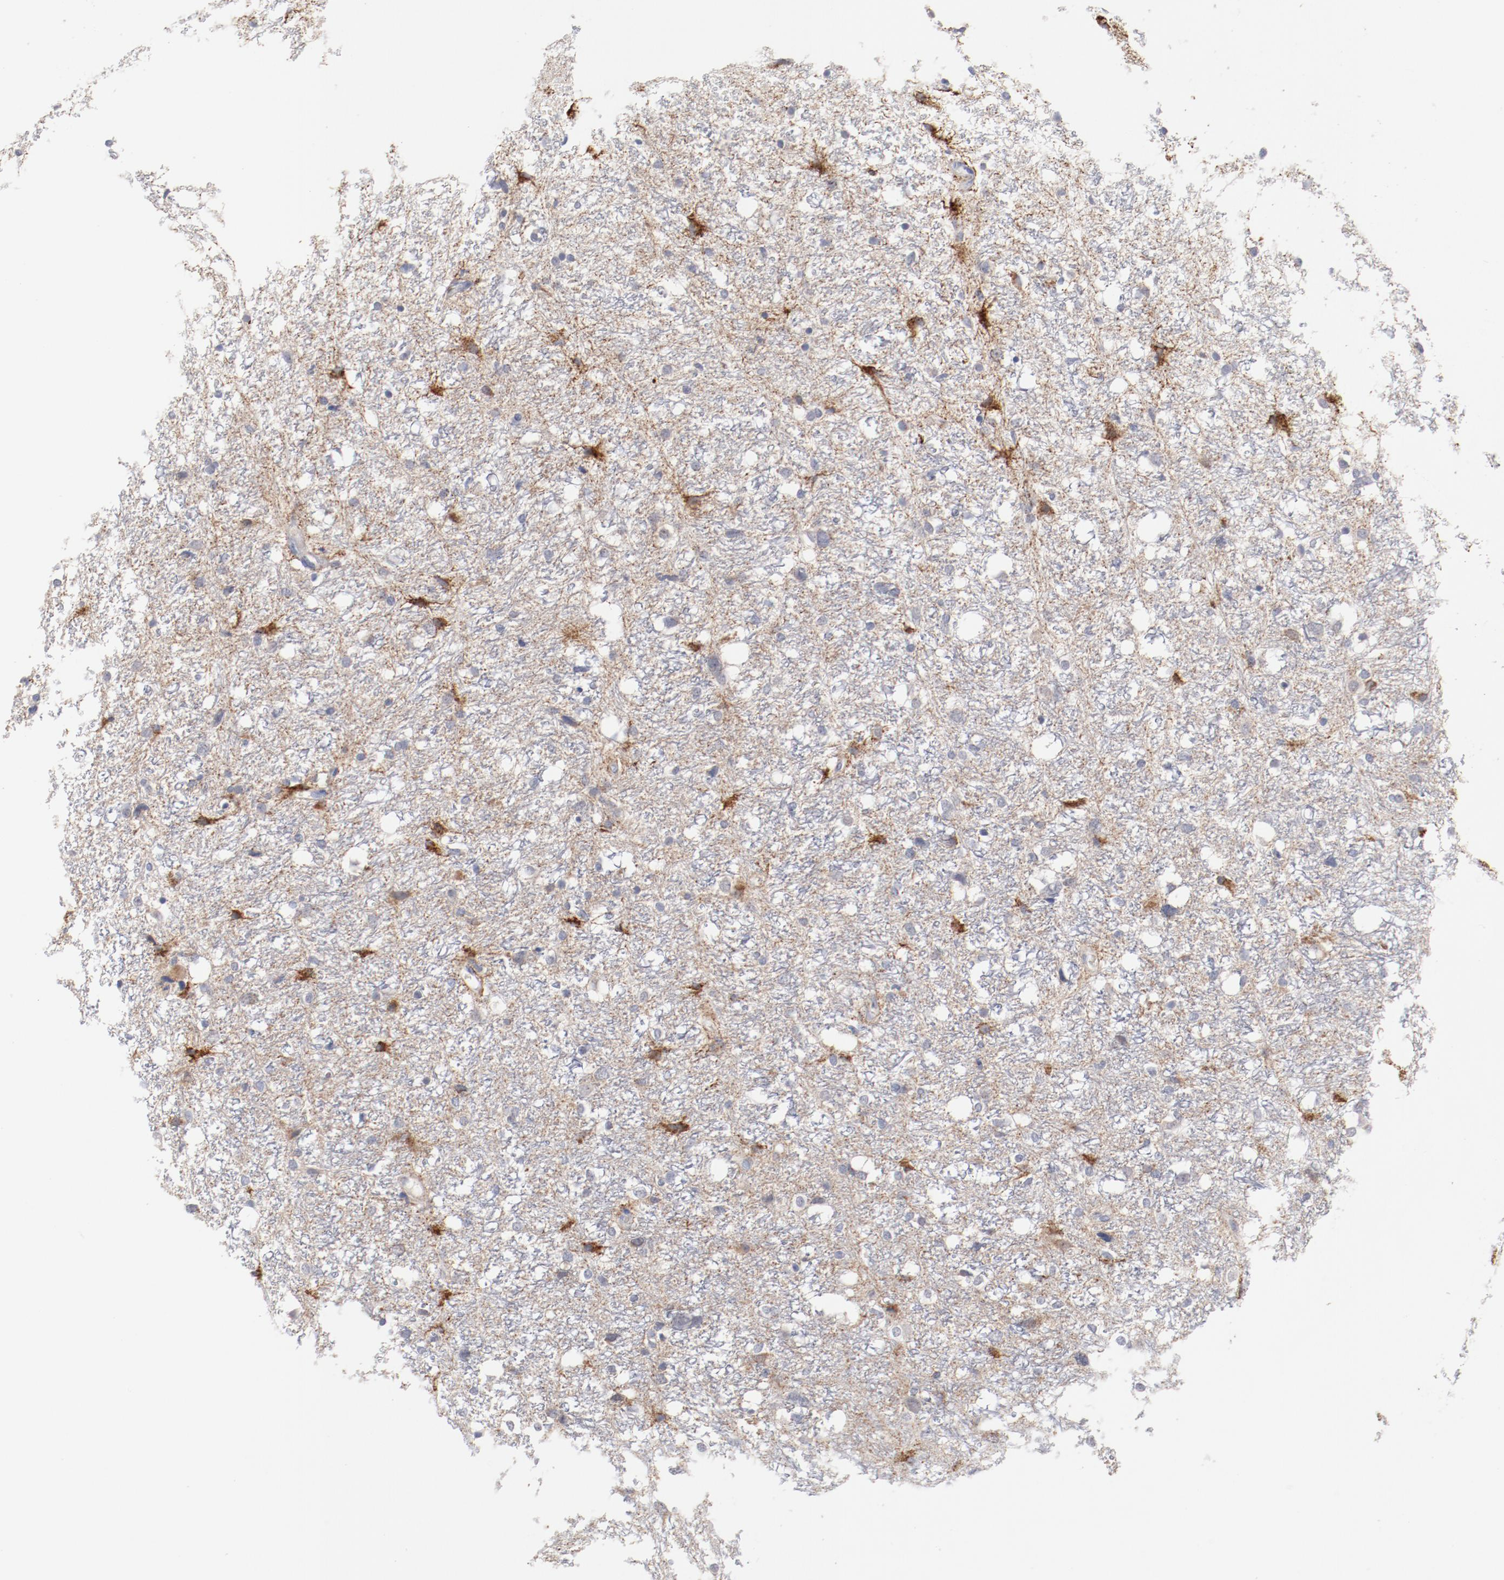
{"staining": {"intensity": "negative", "quantity": "none", "location": "none"}, "tissue": "glioma", "cell_type": "Tumor cells", "image_type": "cancer", "snomed": [{"axis": "morphology", "description": "Glioma, malignant, High grade"}, {"axis": "topography", "description": "Brain"}], "caption": "Immunohistochemistry micrograph of human glioma stained for a protein (brown), which shows no staining in tumor cells.", "gene": "SH3BGR", "patient": {"sex": "female", "age": 59}}